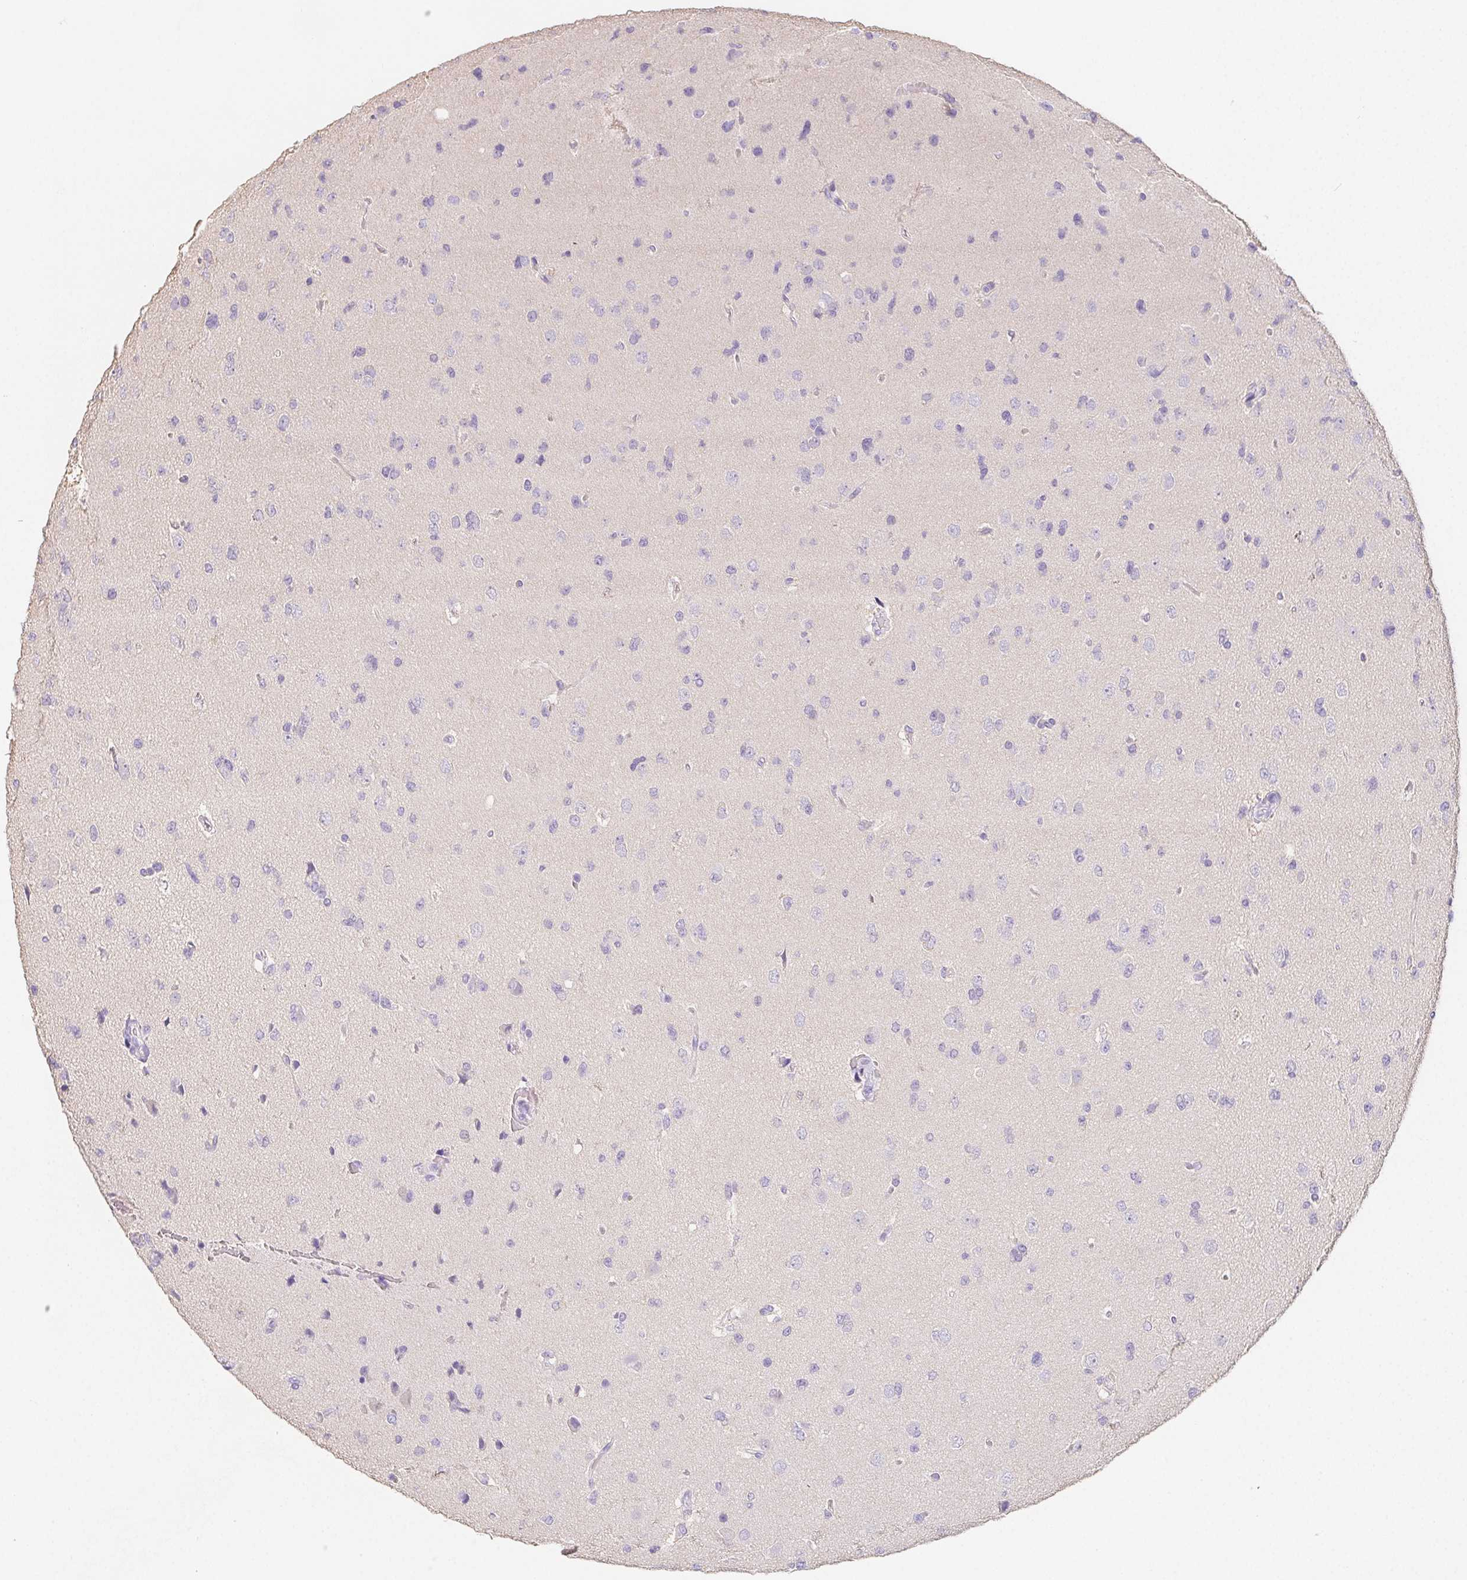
{"staining": {"intensity": "negative", "quantity": "none", "location": "none"}, "tissue": "glioma", "cell_type": "Tumor cells", "image_type": "cancer", "snomed": [{"axis": "morphology", "description": "Glioma, malignant, Low grade"}, {"axis": "topography", "description": "Brain"}], "caption": "Glioma was stained to show a protein in brown. There is no significant staining in tumor cells. (DAB immunohistochemistry, high magnification).", "gene": "ZBBX", "patient": {"sex": "female", "age": 55}}